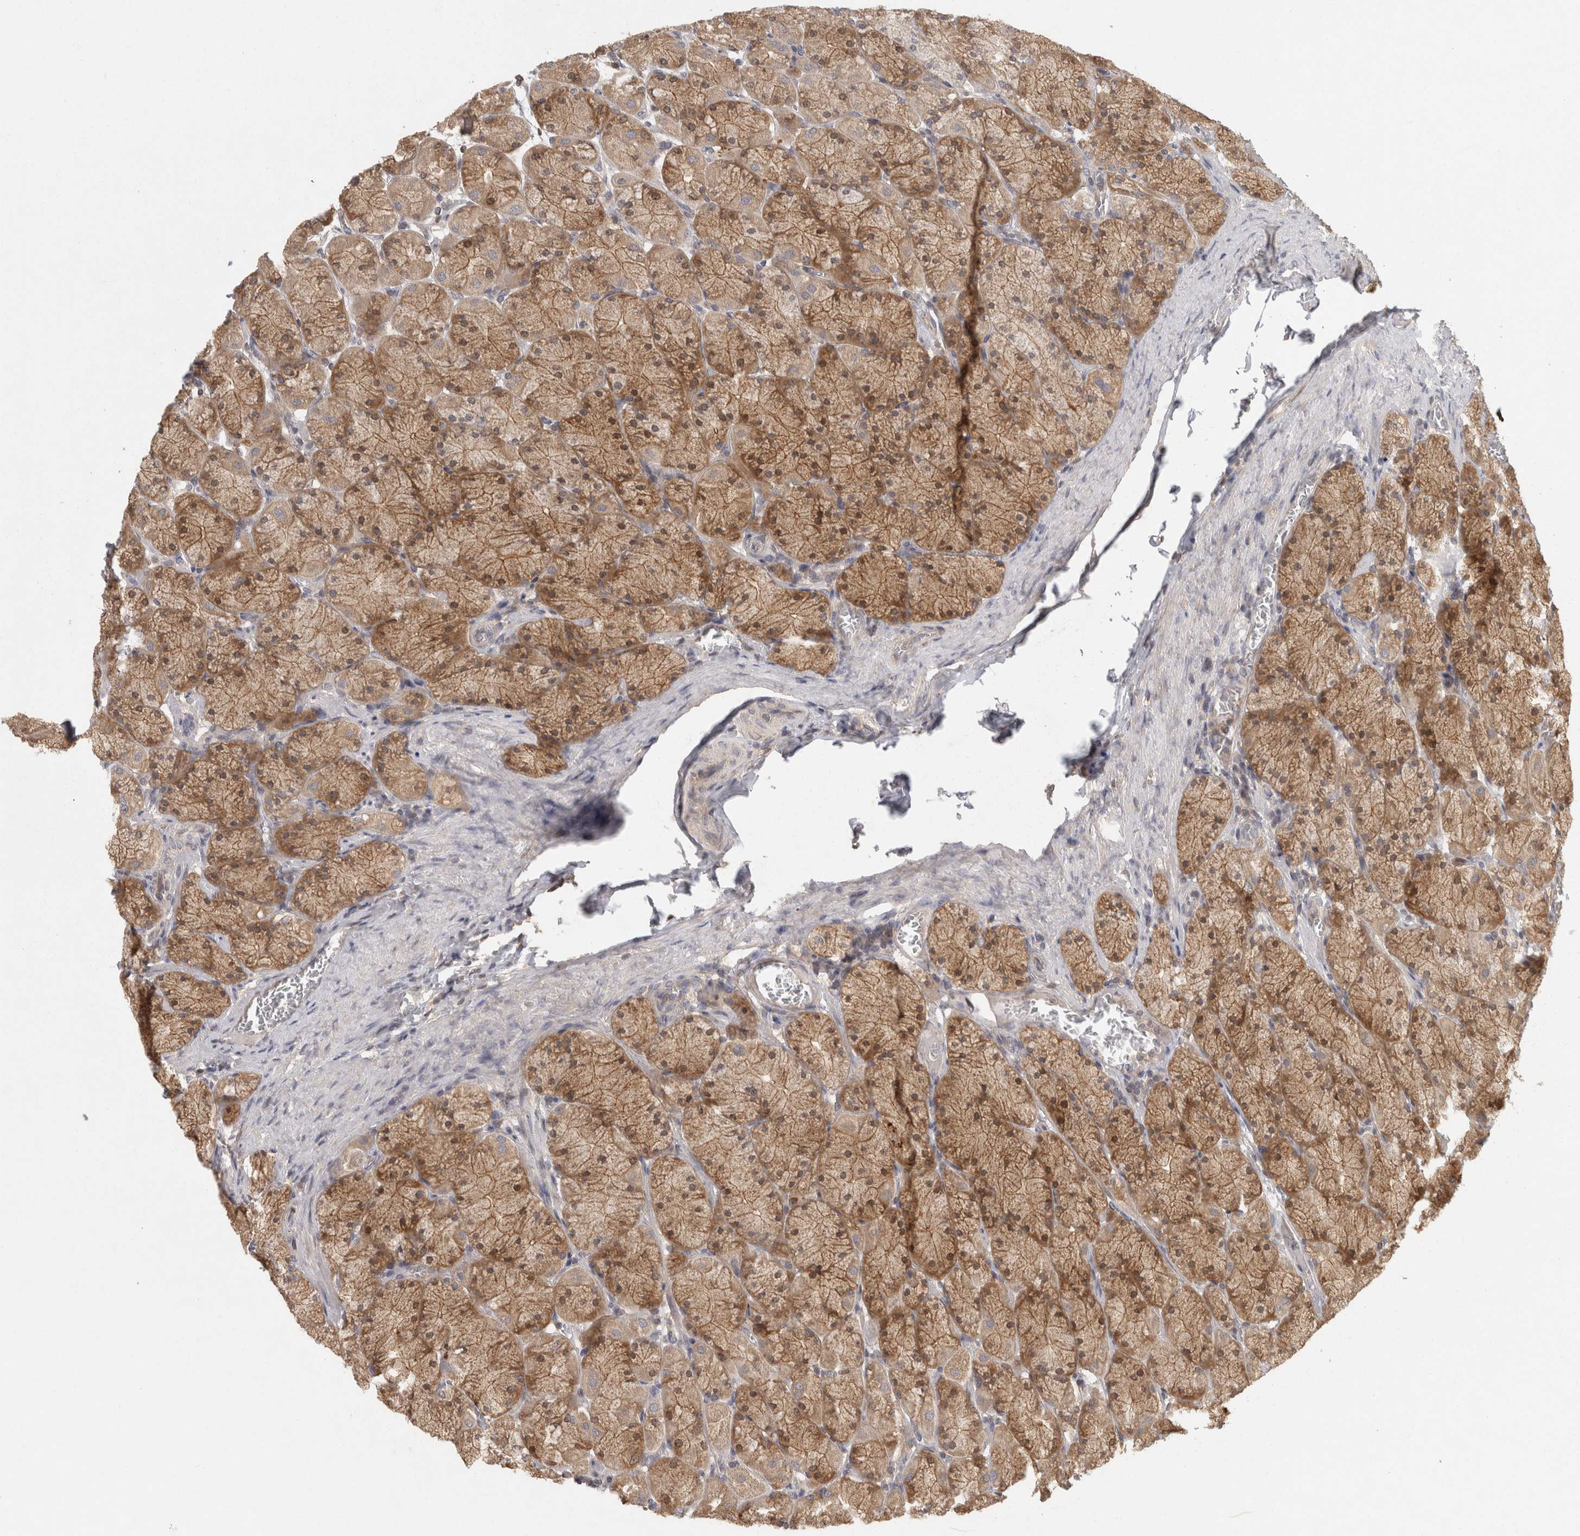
{"staining": {"intensity": "strong", "quantity": ">75%", "location": "cytoplasmic/membranous"}, "tissue": "stomach", "cell_type": "Glandular cells", "image_type": "normal", "snomed": [{"axis": "morphology", "description": "Normal tissue, NOS"}, {"axis": "topography", "description": "Stomach, upper"}], "caption": "Protein expression analysis of benign human stomach reveals strong cytoplasmic/membranous expression in approximately >75% of glandular cells. The staining was performed using DAB (3,3'-diaminobenzidine), with brown indicating positive protein expression. Nuclei are stained blue with hematoxylin.", "gene": "ACAT2", "patient": {"sex": "female", "age": 56}}